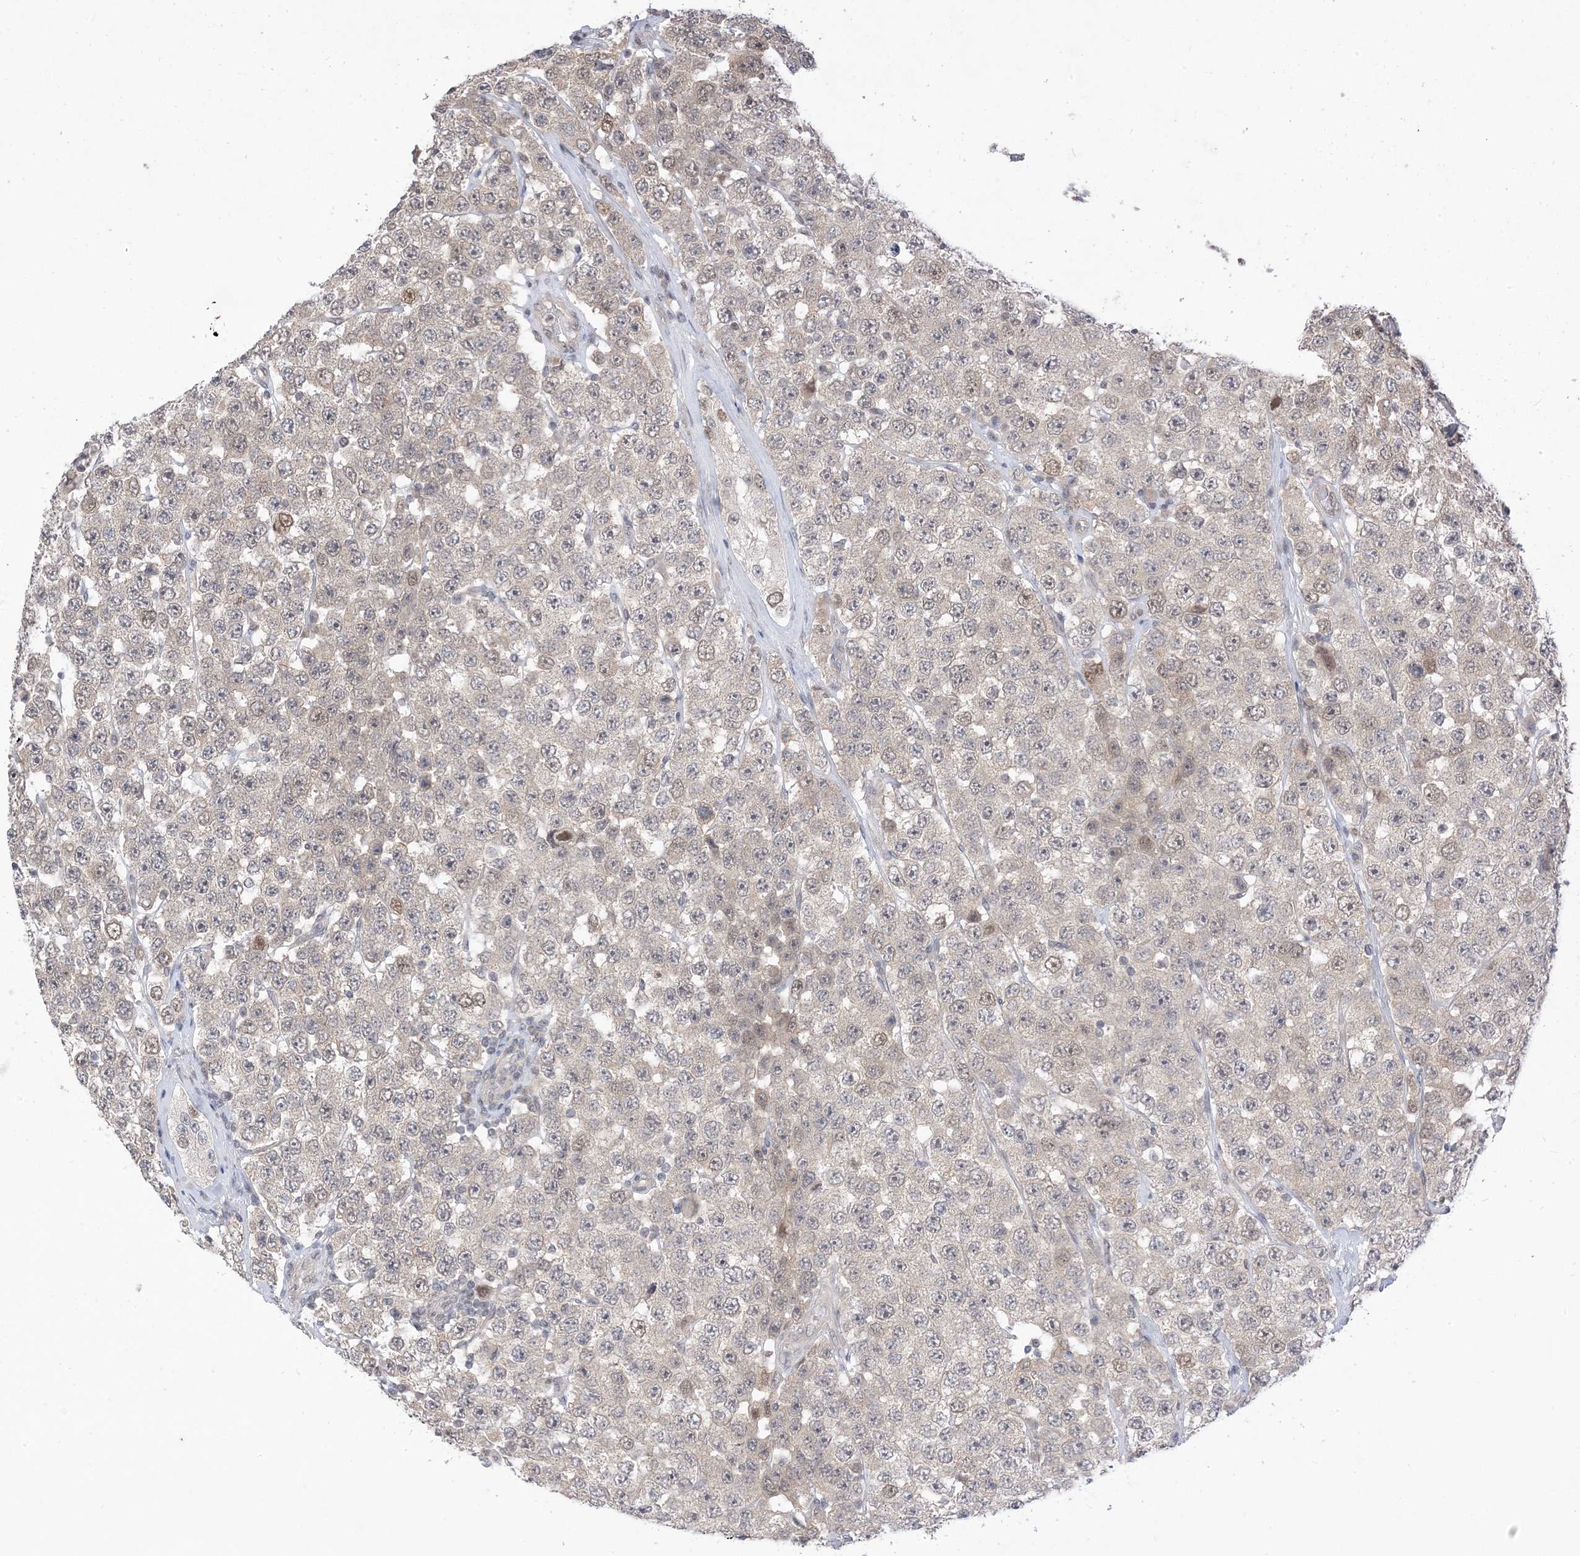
{"staining": {"intensity": "weak", "quantity": "<25%", "location": "cytoplasmic/membranous"}, "tissue": "testis cancer", "cell_type": "Tumor cells", "image_type": "cancer", "snomed": [{"axis": "morphology", "description": "Seminoma, NOS"}, {"axis": "topography", "description": "Testis"}], "caption": "High magnification brightfield microscopy of testis seminoma stained with DAB (3,3'-diaminobenzidine) (brown) and counterstained with hematoxylin (blue): tumor cells show no significant staining.", "gene": "RANBP9", "patient": {"sex": "male", "age": 28}}